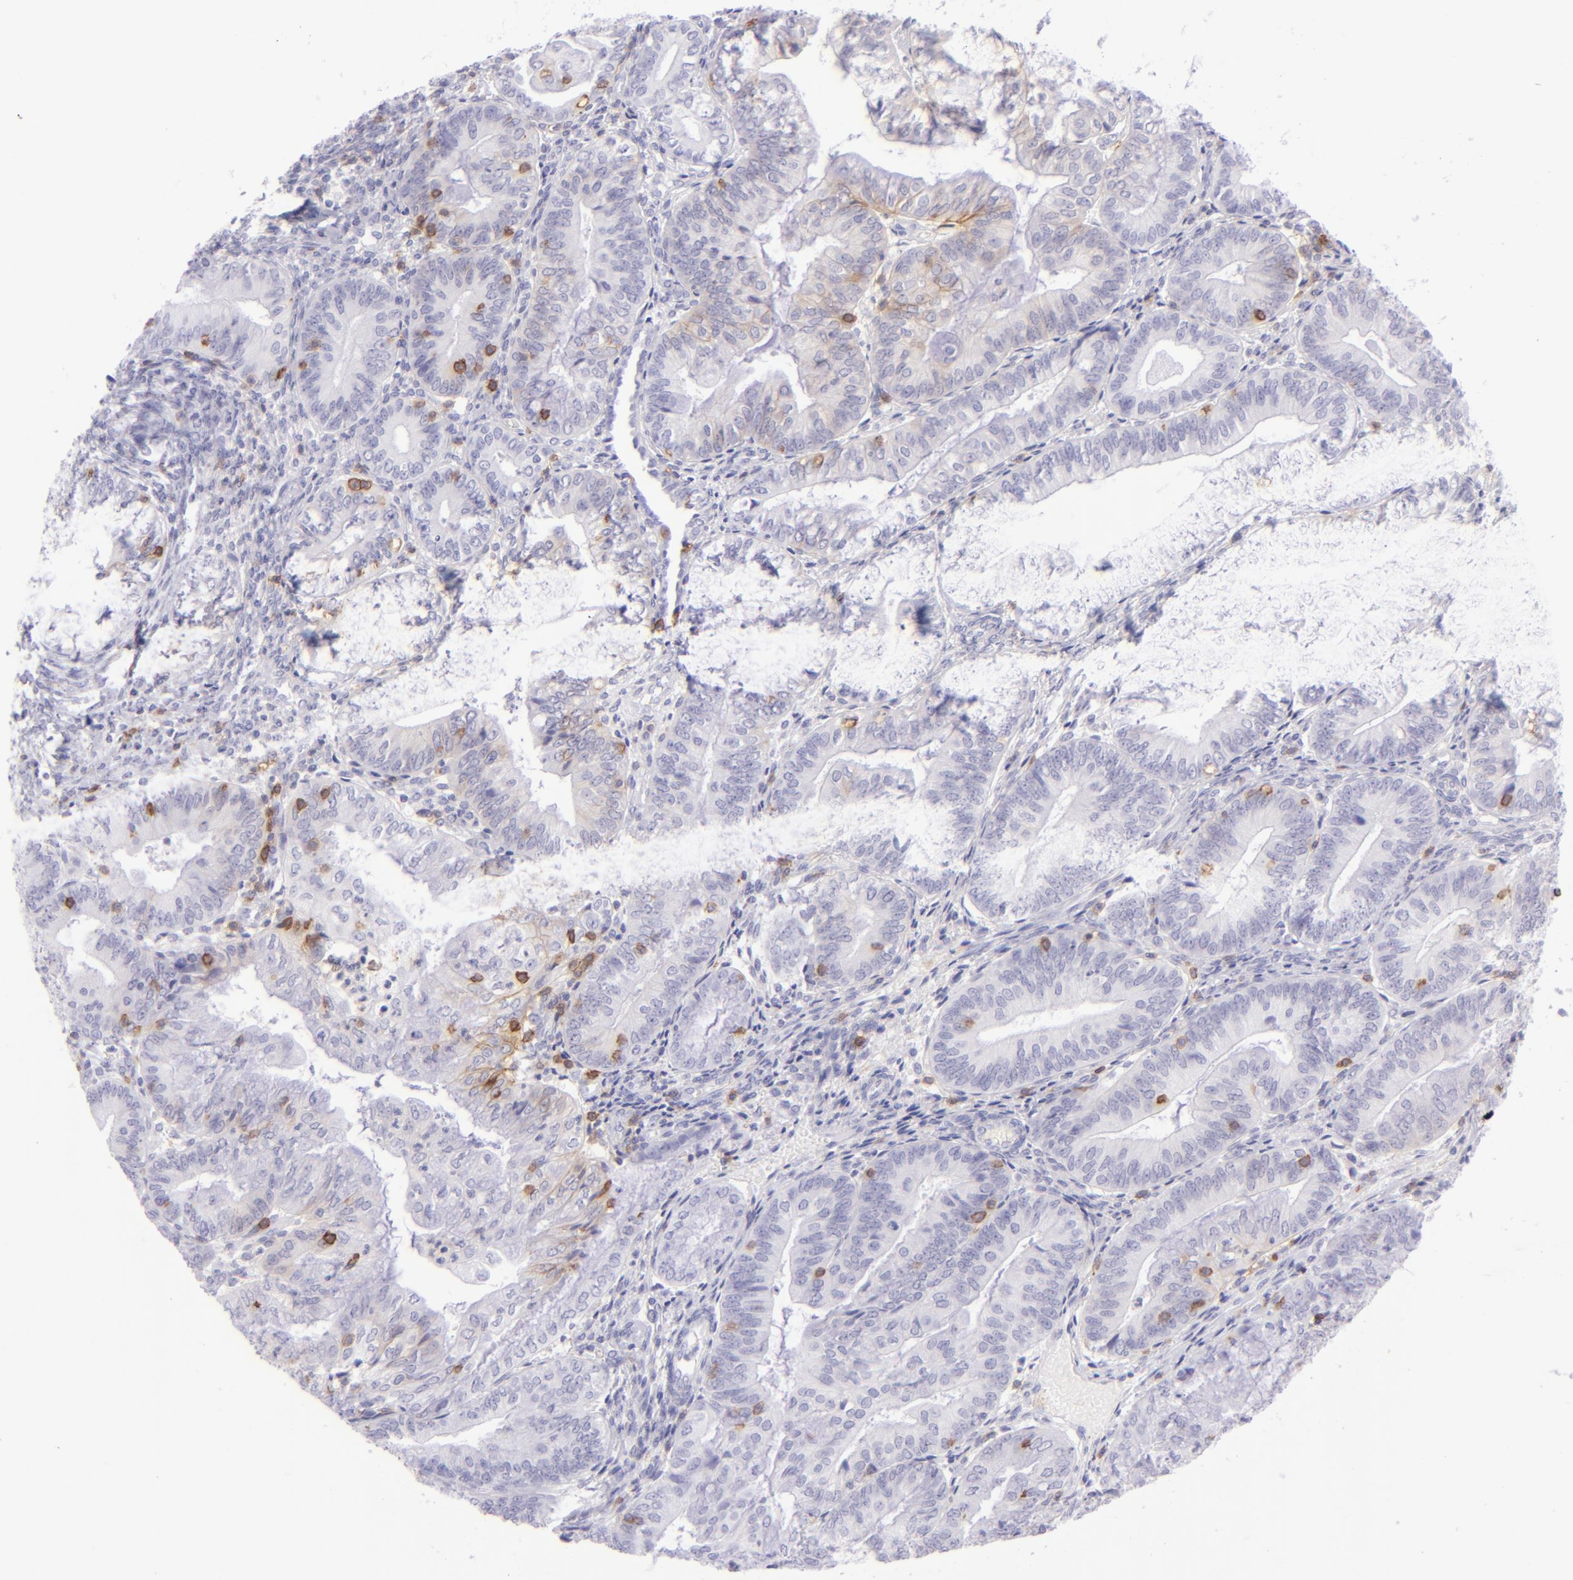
{"staining": {"intensity": "negative", "quantity": "none", "location": "none"}, "tissue": "endometrial cancer", "cell_type": "Tumor cells", "image_type": "cancer", "snomed": [{"axis": "morphology", "description": "Adenocarcinoma, NOS"}, {"axis": "topography", "description": "Endometrium"}], "caption": "Endometrial cancer (adenocarcinoma) was stained to show a protein in brown. There is no significant staining in tumor cells. (Stains: DAB immunohistochemistry with hematoxylin counter stain, Microscopy: brightfield microscopy at high magnification).", "gene": "CD69", "patient": {"sex": "female", "age": 55}}